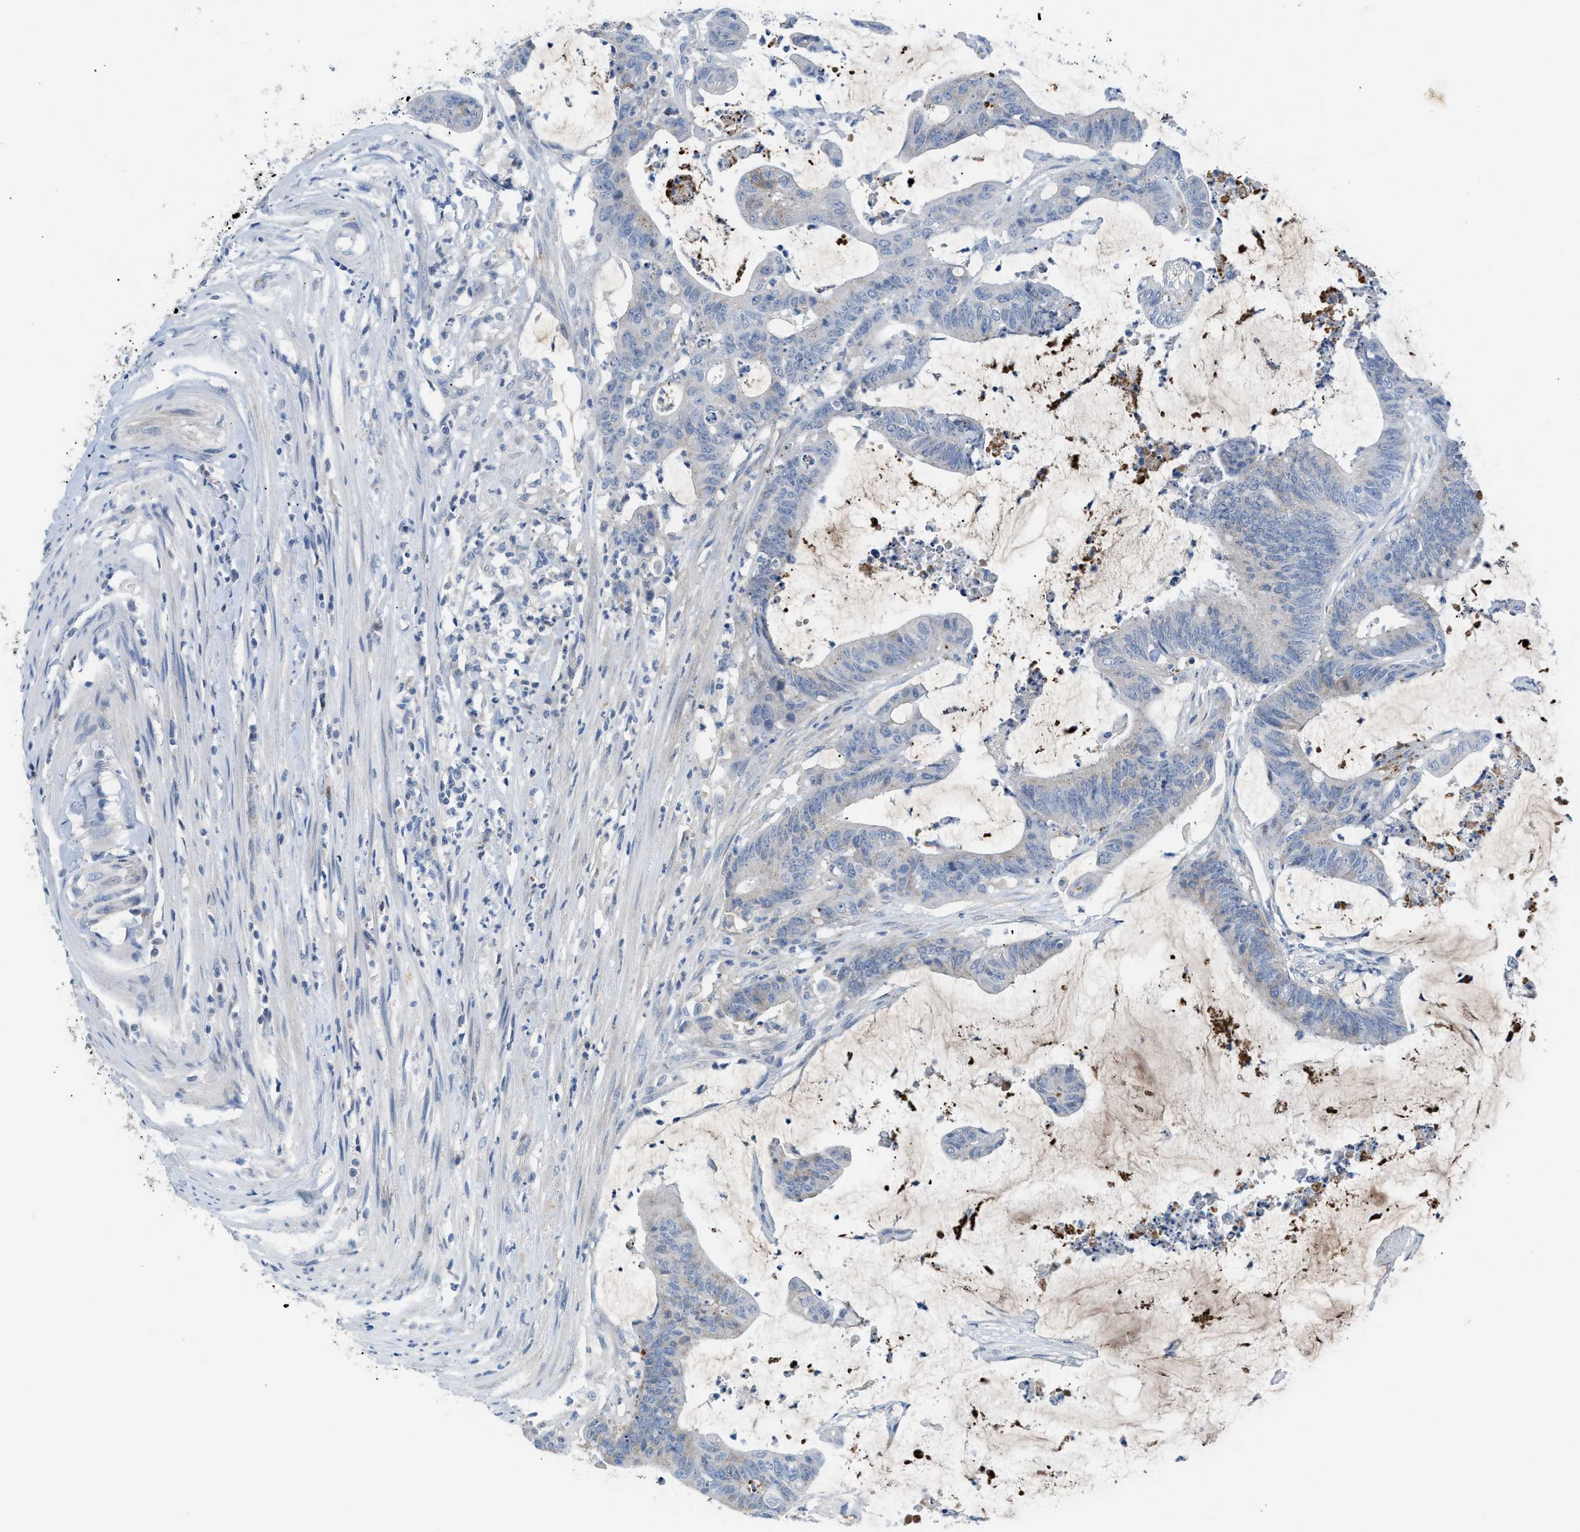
{"staining": {"intensity": "weak", "quantity": "<25%", "location": "cytoplasmic/membranous"}, "tissue": "colorectal cancer", "cell_type": "Tumor cells", "image_type": "cancer", "snomed": [{"axis": "morphology", "description": "Adenocarcinoma, NOS"}, {"axis": "topography", "description": "Rectum"}], "caption": "There is no significant positivity in tumor cells of colorectal cancer.", "gene": "HPX", "patient": {"sex": "female", "age": 66}}